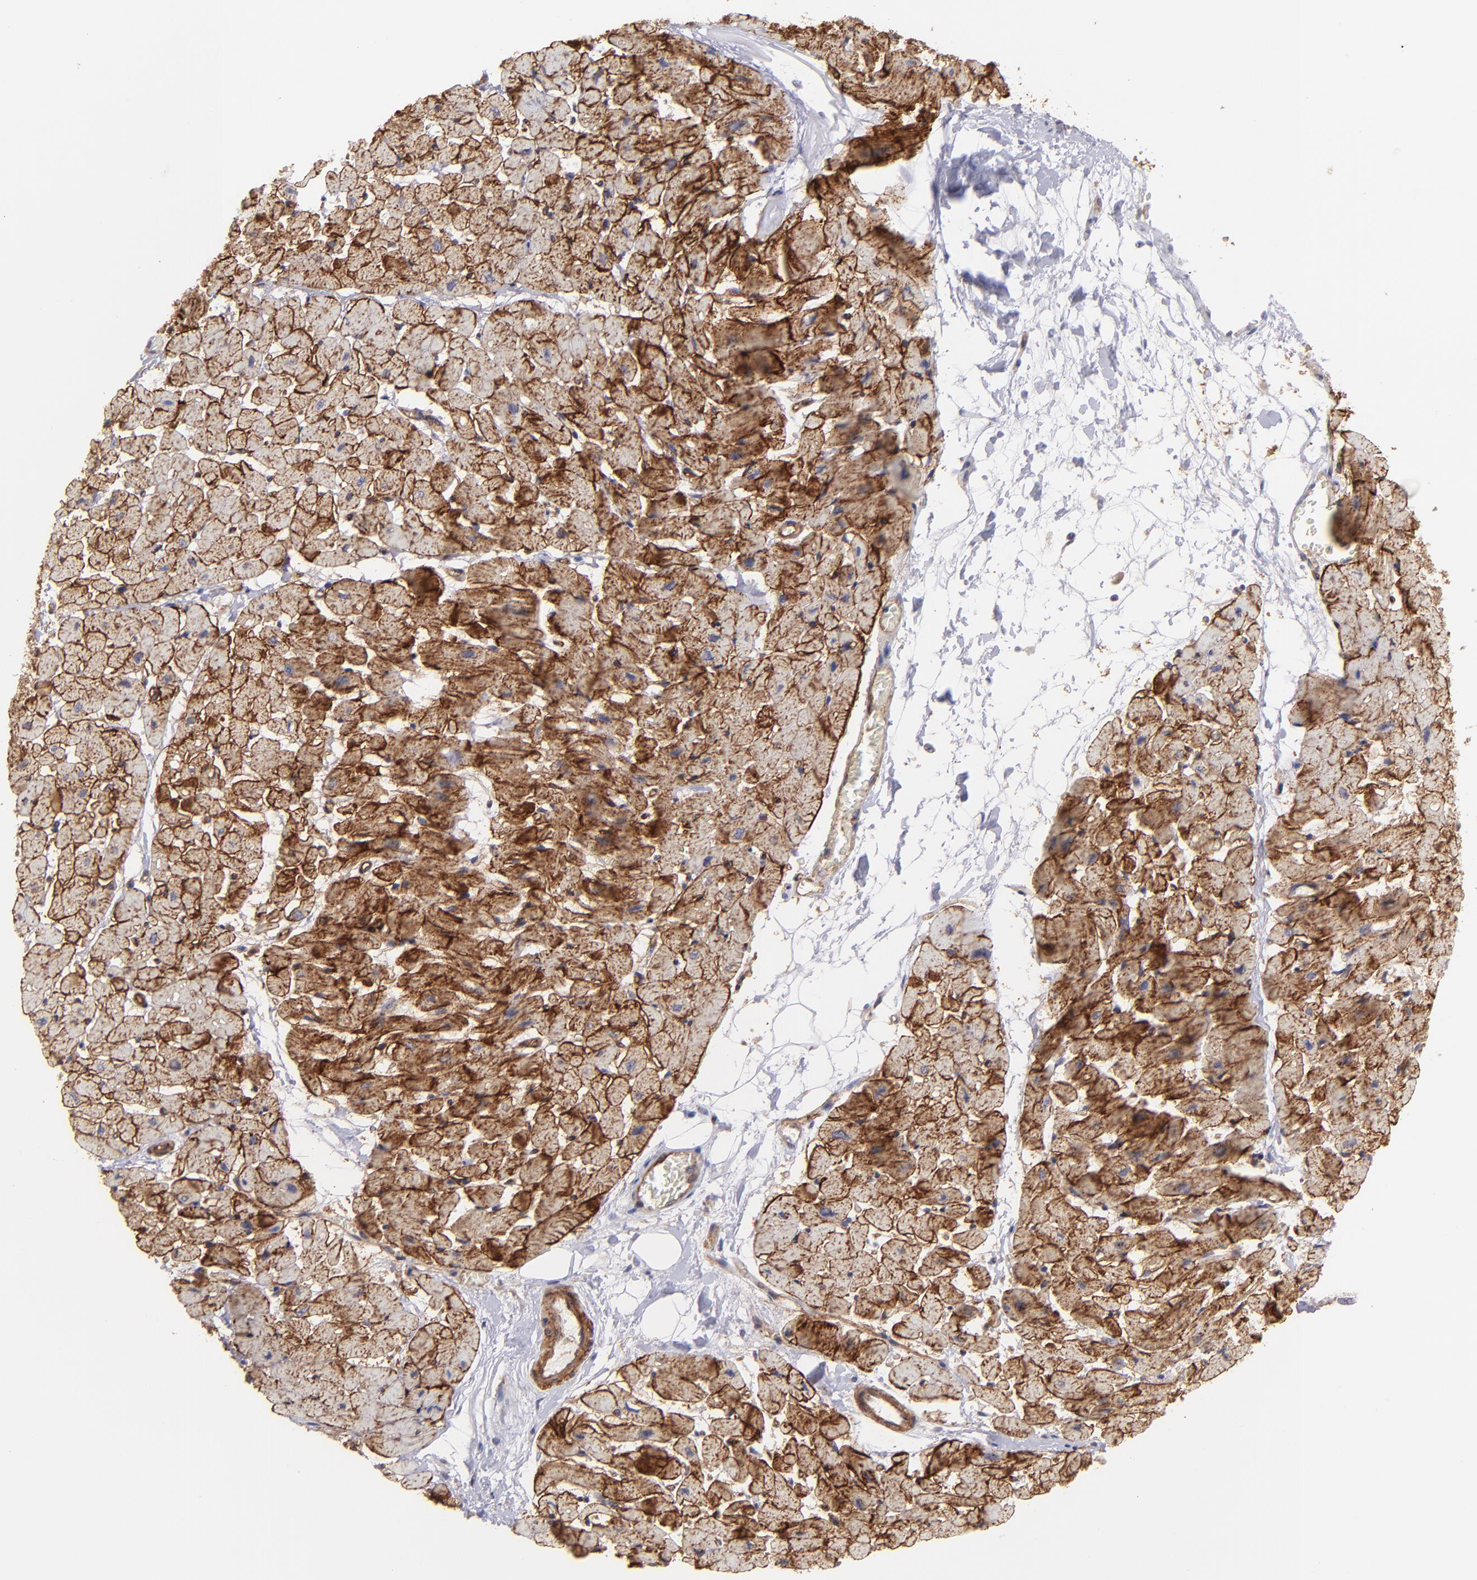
{"staining": {"intensity": "strong", "quantity": ">75%", "location": "cytoplasmic/membranous"}, "tissue": "heart muscle", "cell_type": "Cardiomyocytes", "image_type": "normal", "snomed": [{"axis": "morphology", "description": "Normal tissue, NOS"}, {"axis": "topography", "description": "Heart"}], "caption": "Heart muscle stained with DAB (3,3'-diaminobenzidine) immunohistochemistry (IHC) exhibits high levels of strong cytoplasmic/membranous positivity in approximately >75% of cardiomyocytes. The protein of interest is shown in brown color, while the nuclei are stained blue.", "gene": "DYSF", "patient": {"sex": "male", "age": 45}}